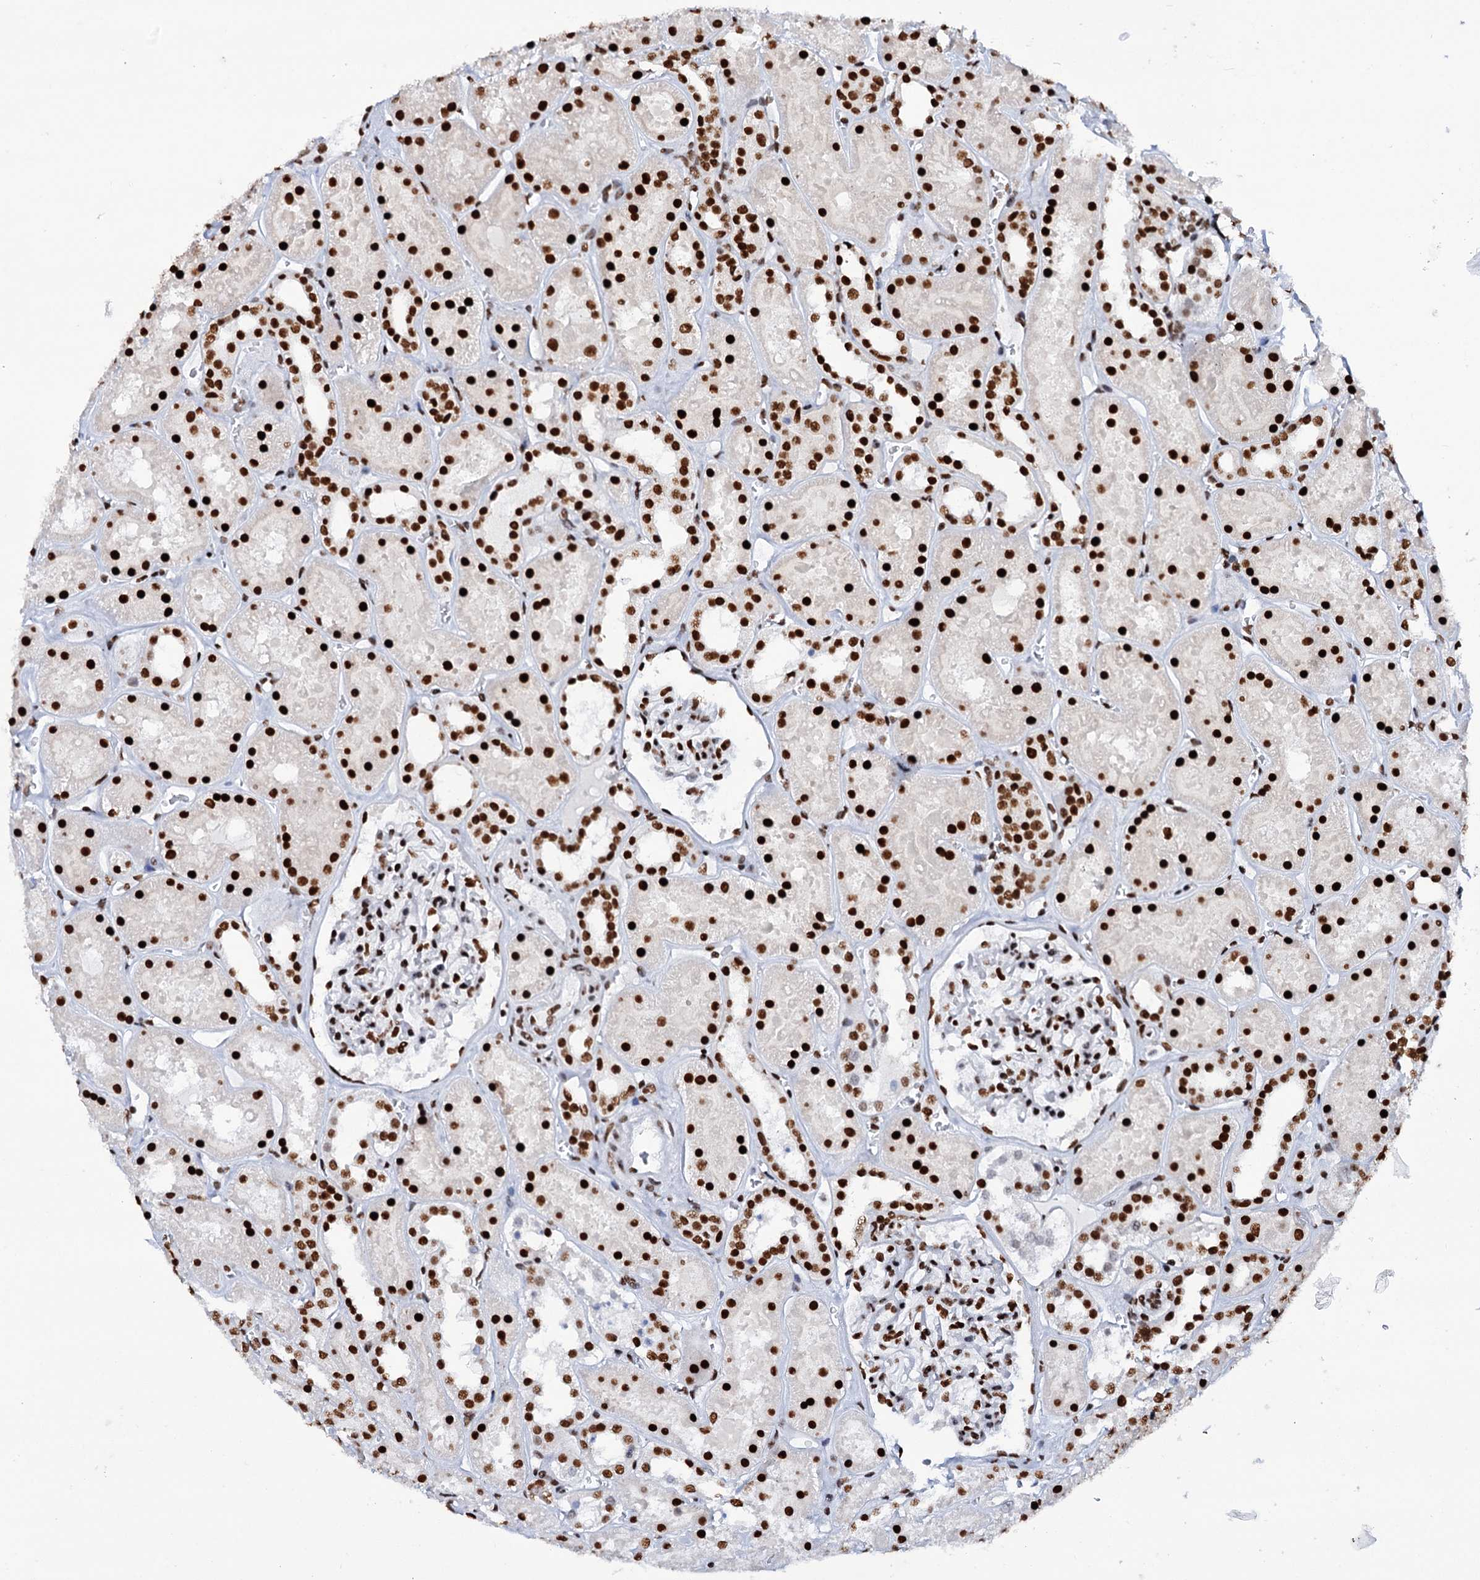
{"staining": {"intensity": "strong", "quantity": ">75%", "location": "nuclear"}, "tissue": "kidney", "cell_type": "Cells in glomeruli", "image_type": "normal", "snomed": [{"axis": "morphology", "description": "Normal tissue, NOS"}, {"axis": "topography", "description": "Kidney"}], "caption": "Cells in glomeruli reveal strong nuclear staining in about >75% of cells in normal kidney. (IHC, brightfield microscopy, high magnification).", "gene": "MATR3", "patient": {"sex": "female", "age": 41}}